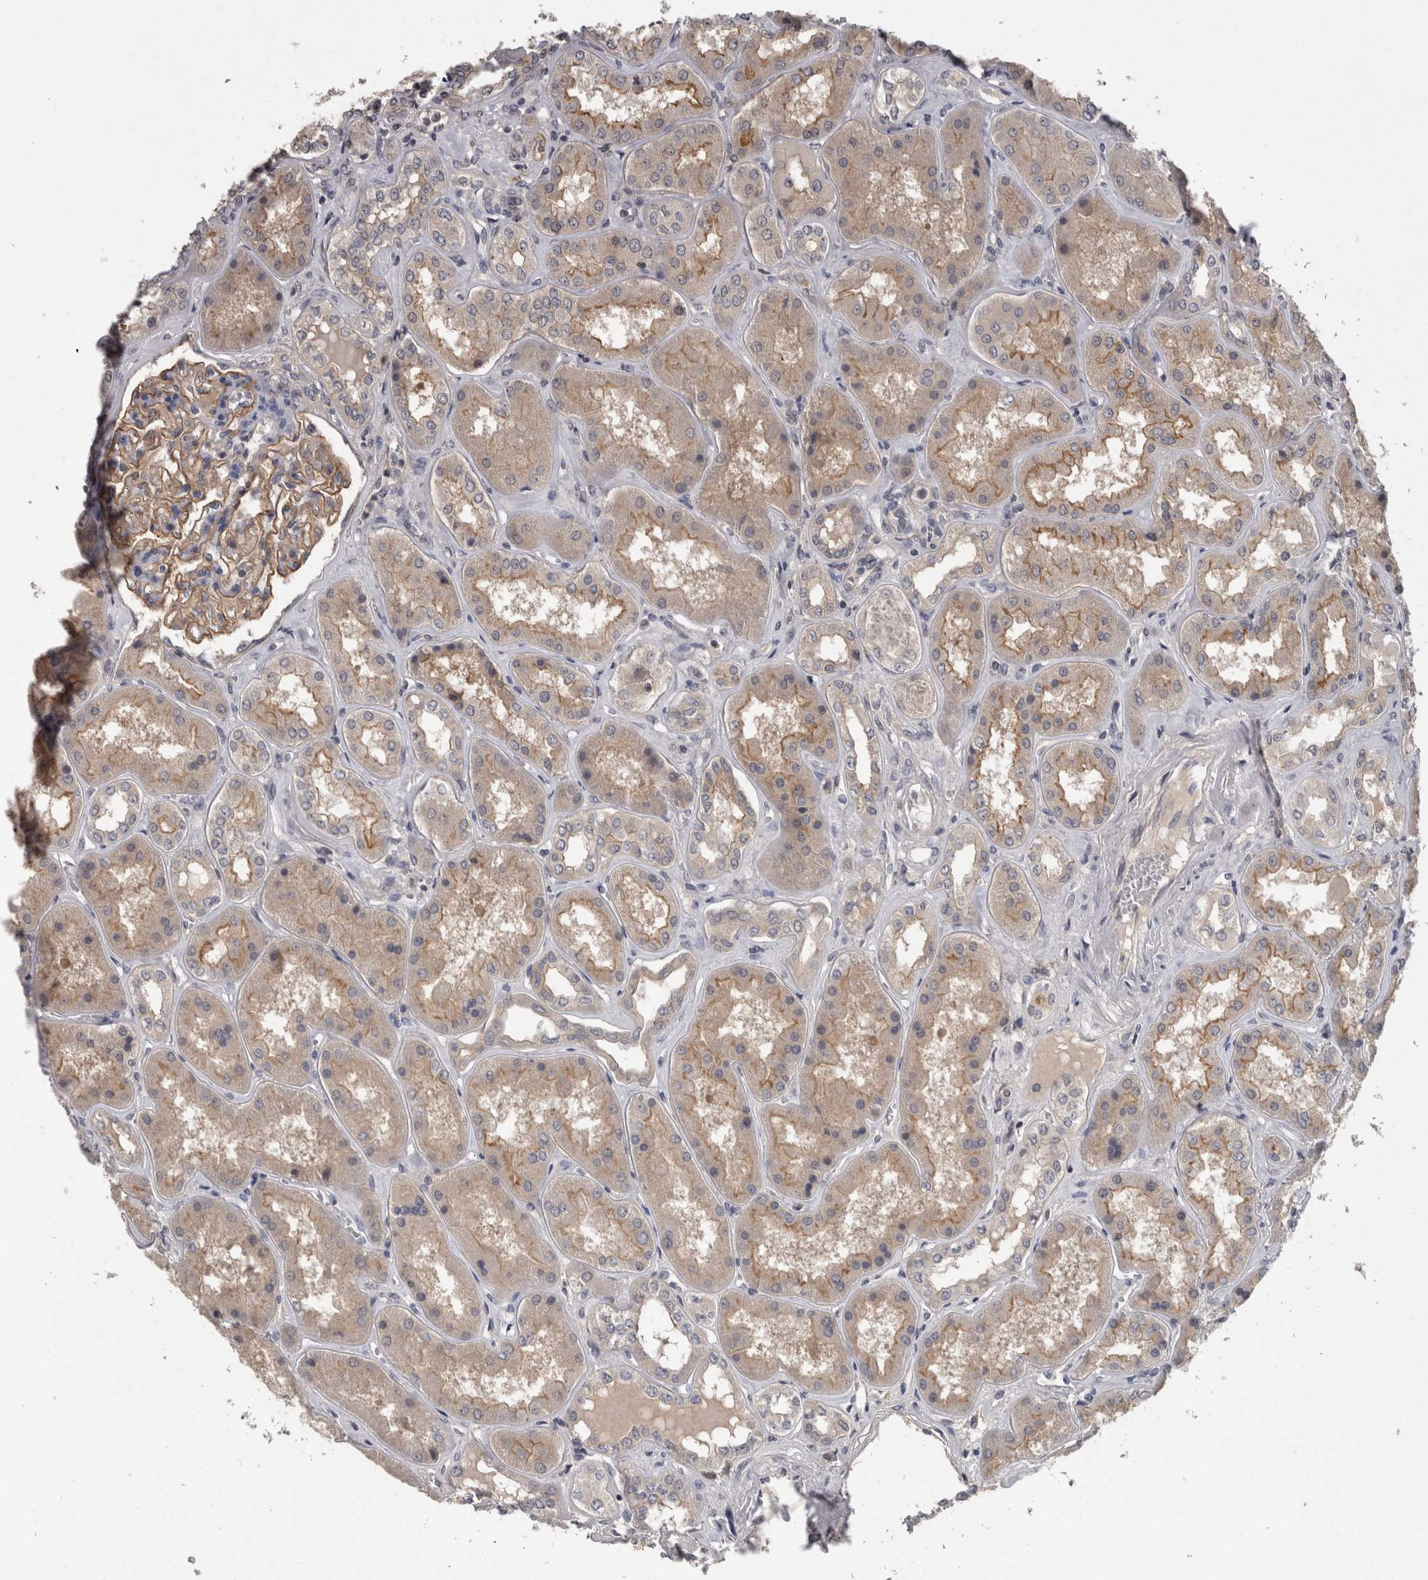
{"staining": {"intensity": "weak", "quantity": ">75%", "location": "cytoplasmic/membranous"}, "tissue": "kidney", "cell_type": "Cells in glomeruli", "image_type": "normal", "snomed": [{"axis": "morphology", "description": "Normal tissue, NOS"}, {"axis": "topography", "description": "Kidney"}], "caption": "Kidney stained with DAB (3,3'-diaminobenzidine) immunohistochemistry (IHC) exhibits low levels of weak cytoplasmic/membranous expression in approximately >75% of cells in glomeruli.", "gene": "PON3", "patient": {"sex": "female", "age": 56}}